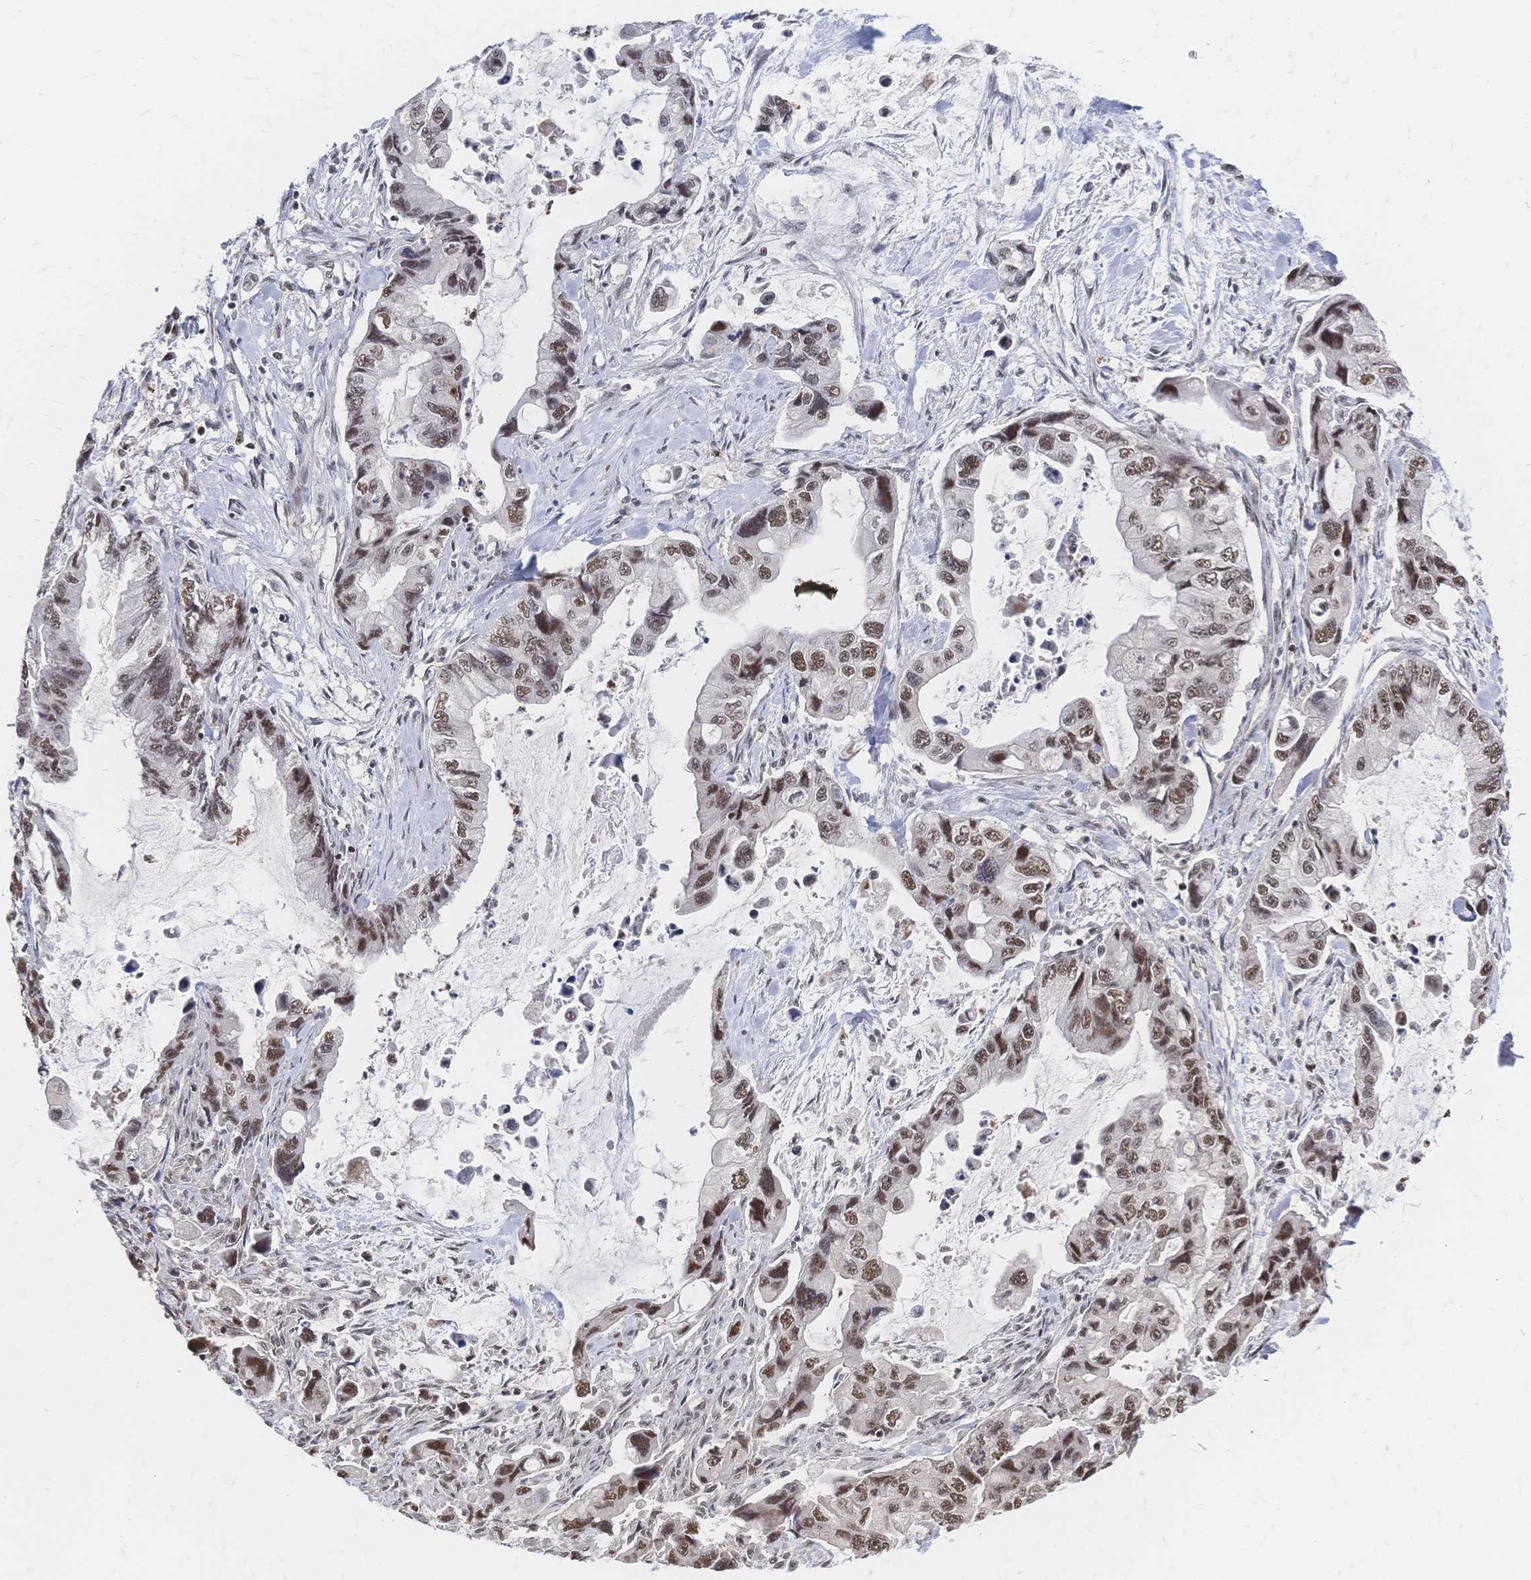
{"staining": {"intensity": "moderate", "quantity": ">75%", "location": "nuclear"}, "tissue": "stomach cancer", "cell_type": "Tumor cells", "image_type": "cancer", "snomed": [{"axis": "morphology", "description": "Adenocarcinoma, NOS"}, {"axis": "topography", "description": "Pancreas"}, {"axis": "topography", "description": "Stomach, upper"}, {"axis": "topography", "description": "Stomach"}], "caption": "Stomach cancer stained with a protein marker exhibits moderate staining in tumor cells.", "gene": "NELFA", "patient": {"sex": "male", "age": 77}}